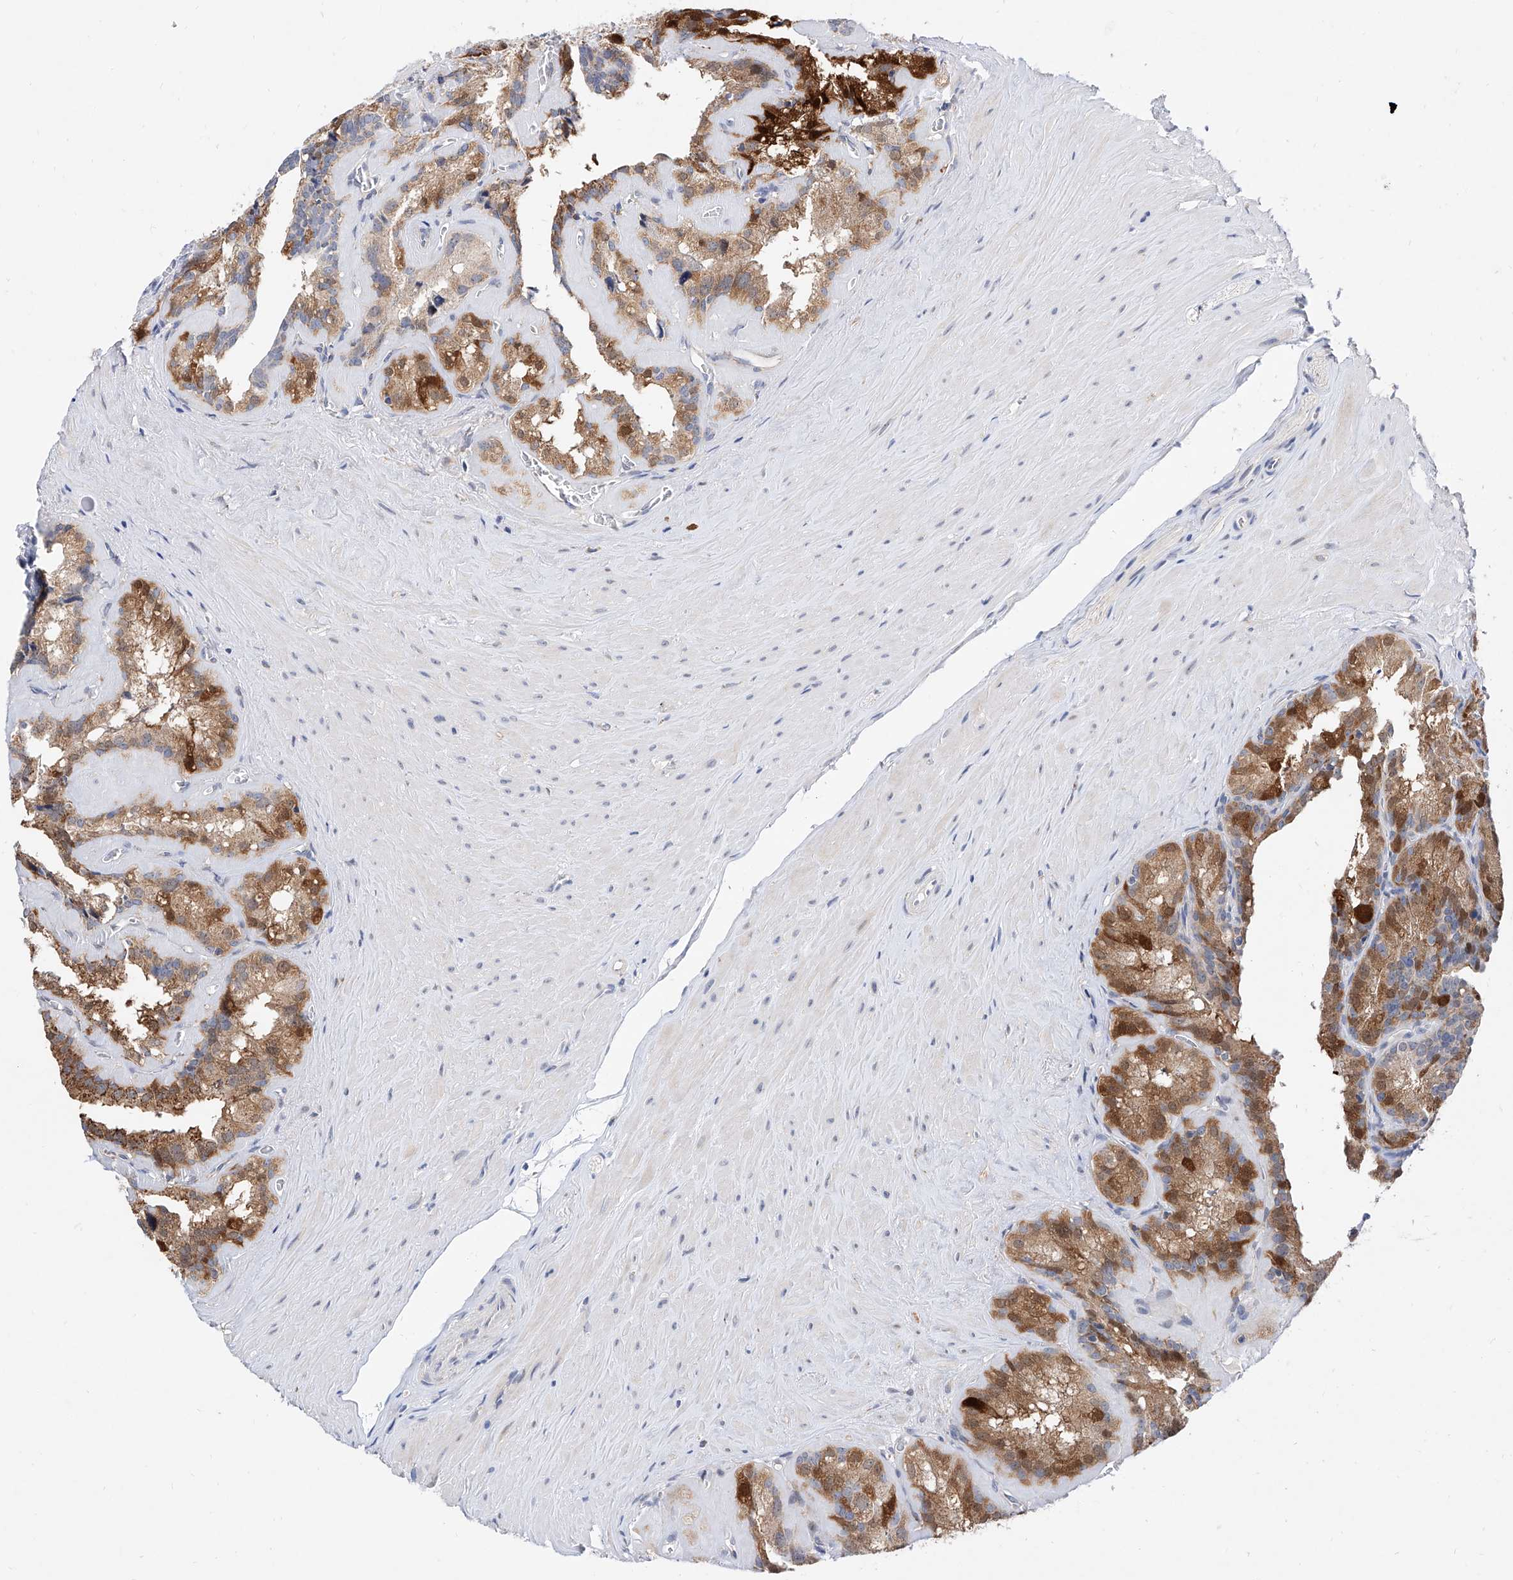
{"staining": {"intensity": "moderate", "quantity": "25%-75%", "location": "cytoplasmic/membranous"}, "tissue": "seminal vesicle", "cell_type": "Glandular cells", "image_type": "normal", "snomed": [{"axis": "morphology", "description": "Normal tissue, NOS"}, {"axis": "topography", "description": "Prostate"}, {"axis": "topography", "description": "Seminal veicle"}], "caption": "Moderate cytoplasmic/membranous positivity is seen in about 25%-75% of glandular cells in unremarkable seminal vesicle.", "gene": "BPTF", "patient": {"sex": "male", "age": 59}}